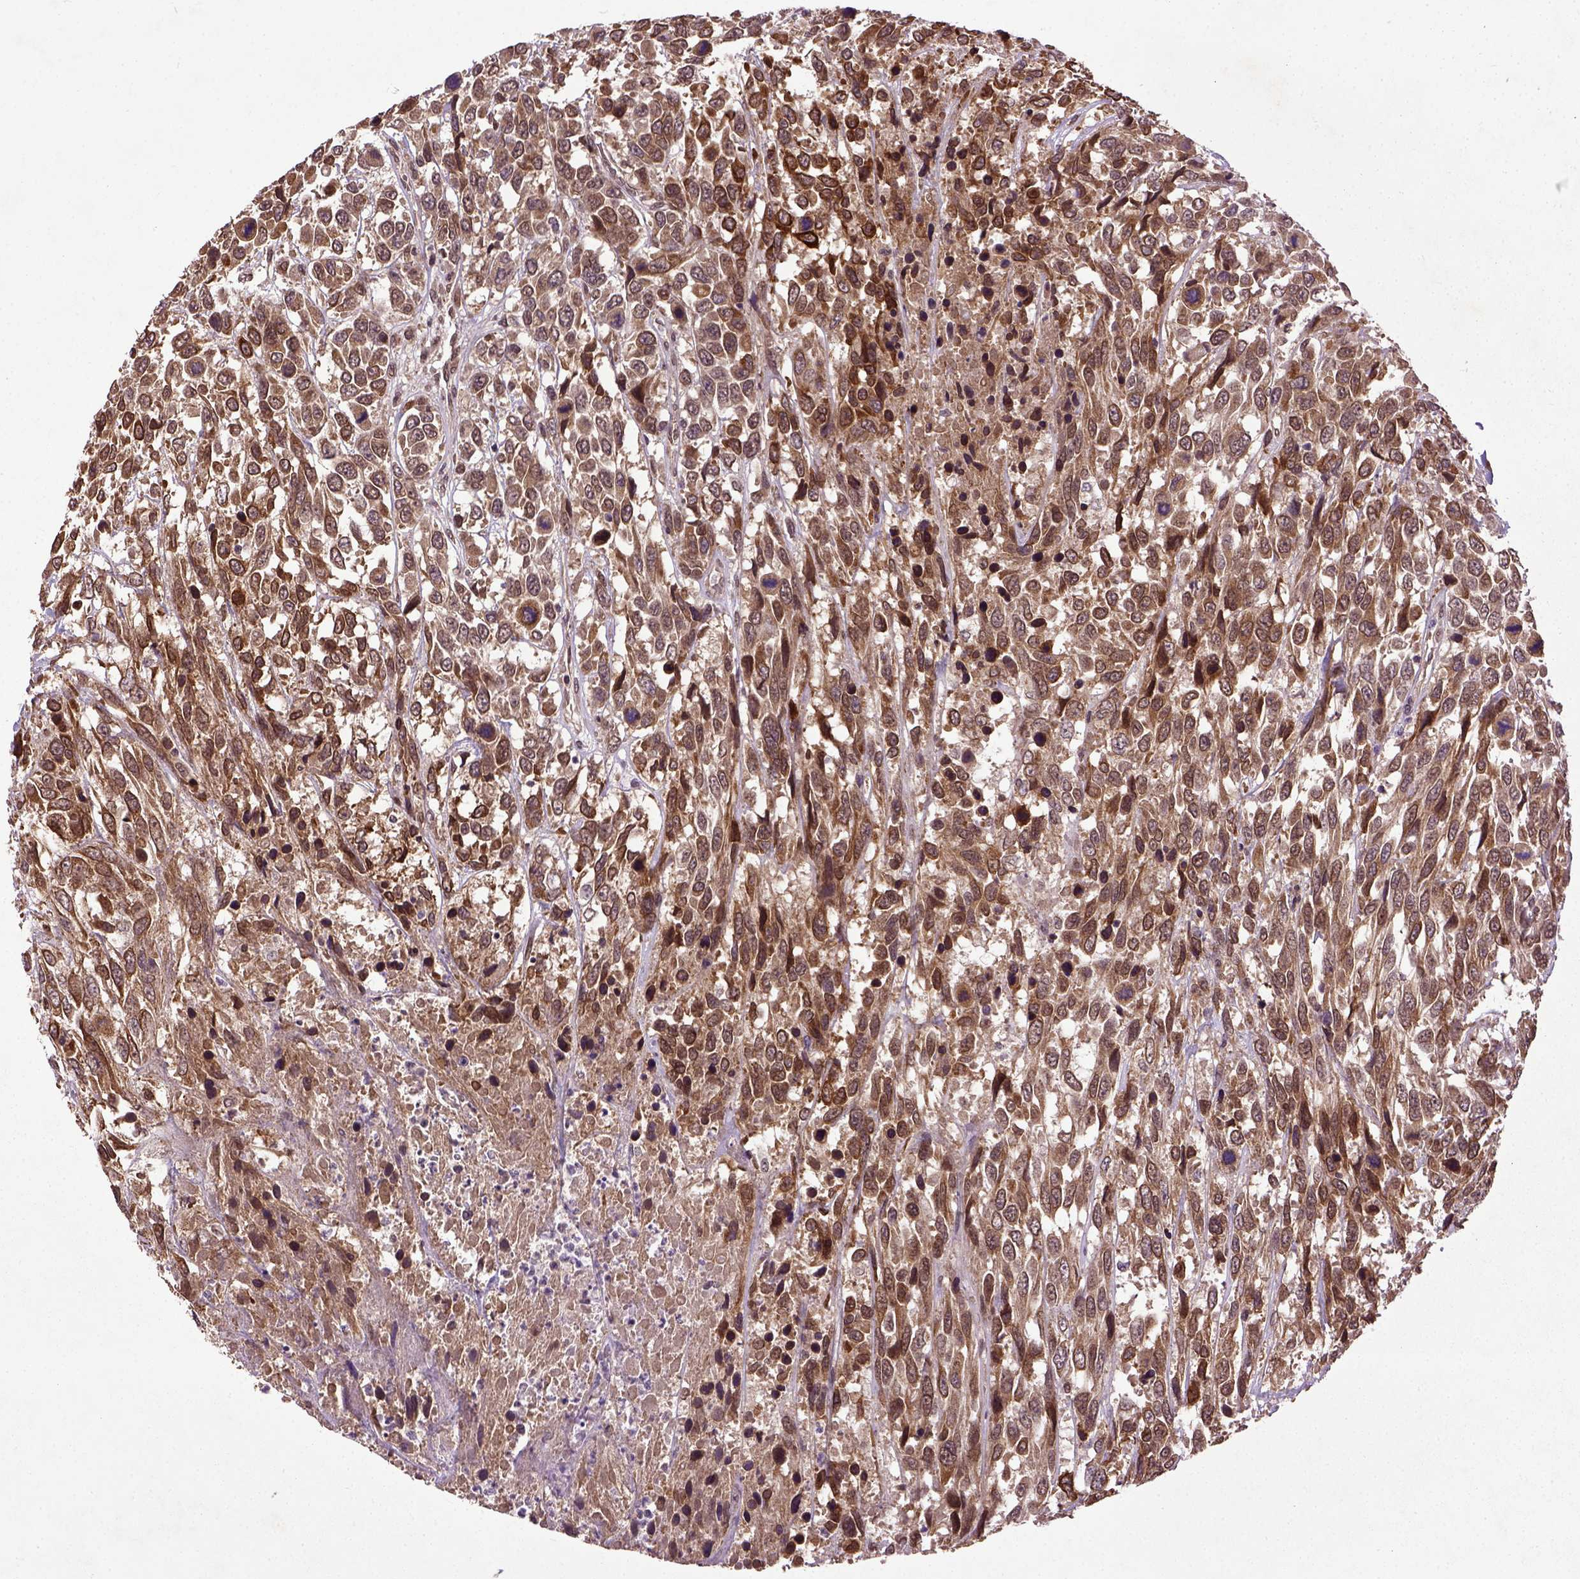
{"staining": {"intensity": "moderate", "quantity": "<25%", "location": "nuclear"}, "tissue": "urothelial cancer", "cell_type": "Tumor cells", "image_type": "cancer", "snomed": [{"axis": "morphology", "description": "Urothelial carcinoma, High grade"}, {"axis": "topography", "description": "Urinary bladder"}], "caption": "Tumor cells demonstrate low levels of moderate nuclear positivity in about <25% of cells in human urothelial carcinoma (high-grade).", "gene": "UBA3", "patient": {"sex": "female", "age": 70}}